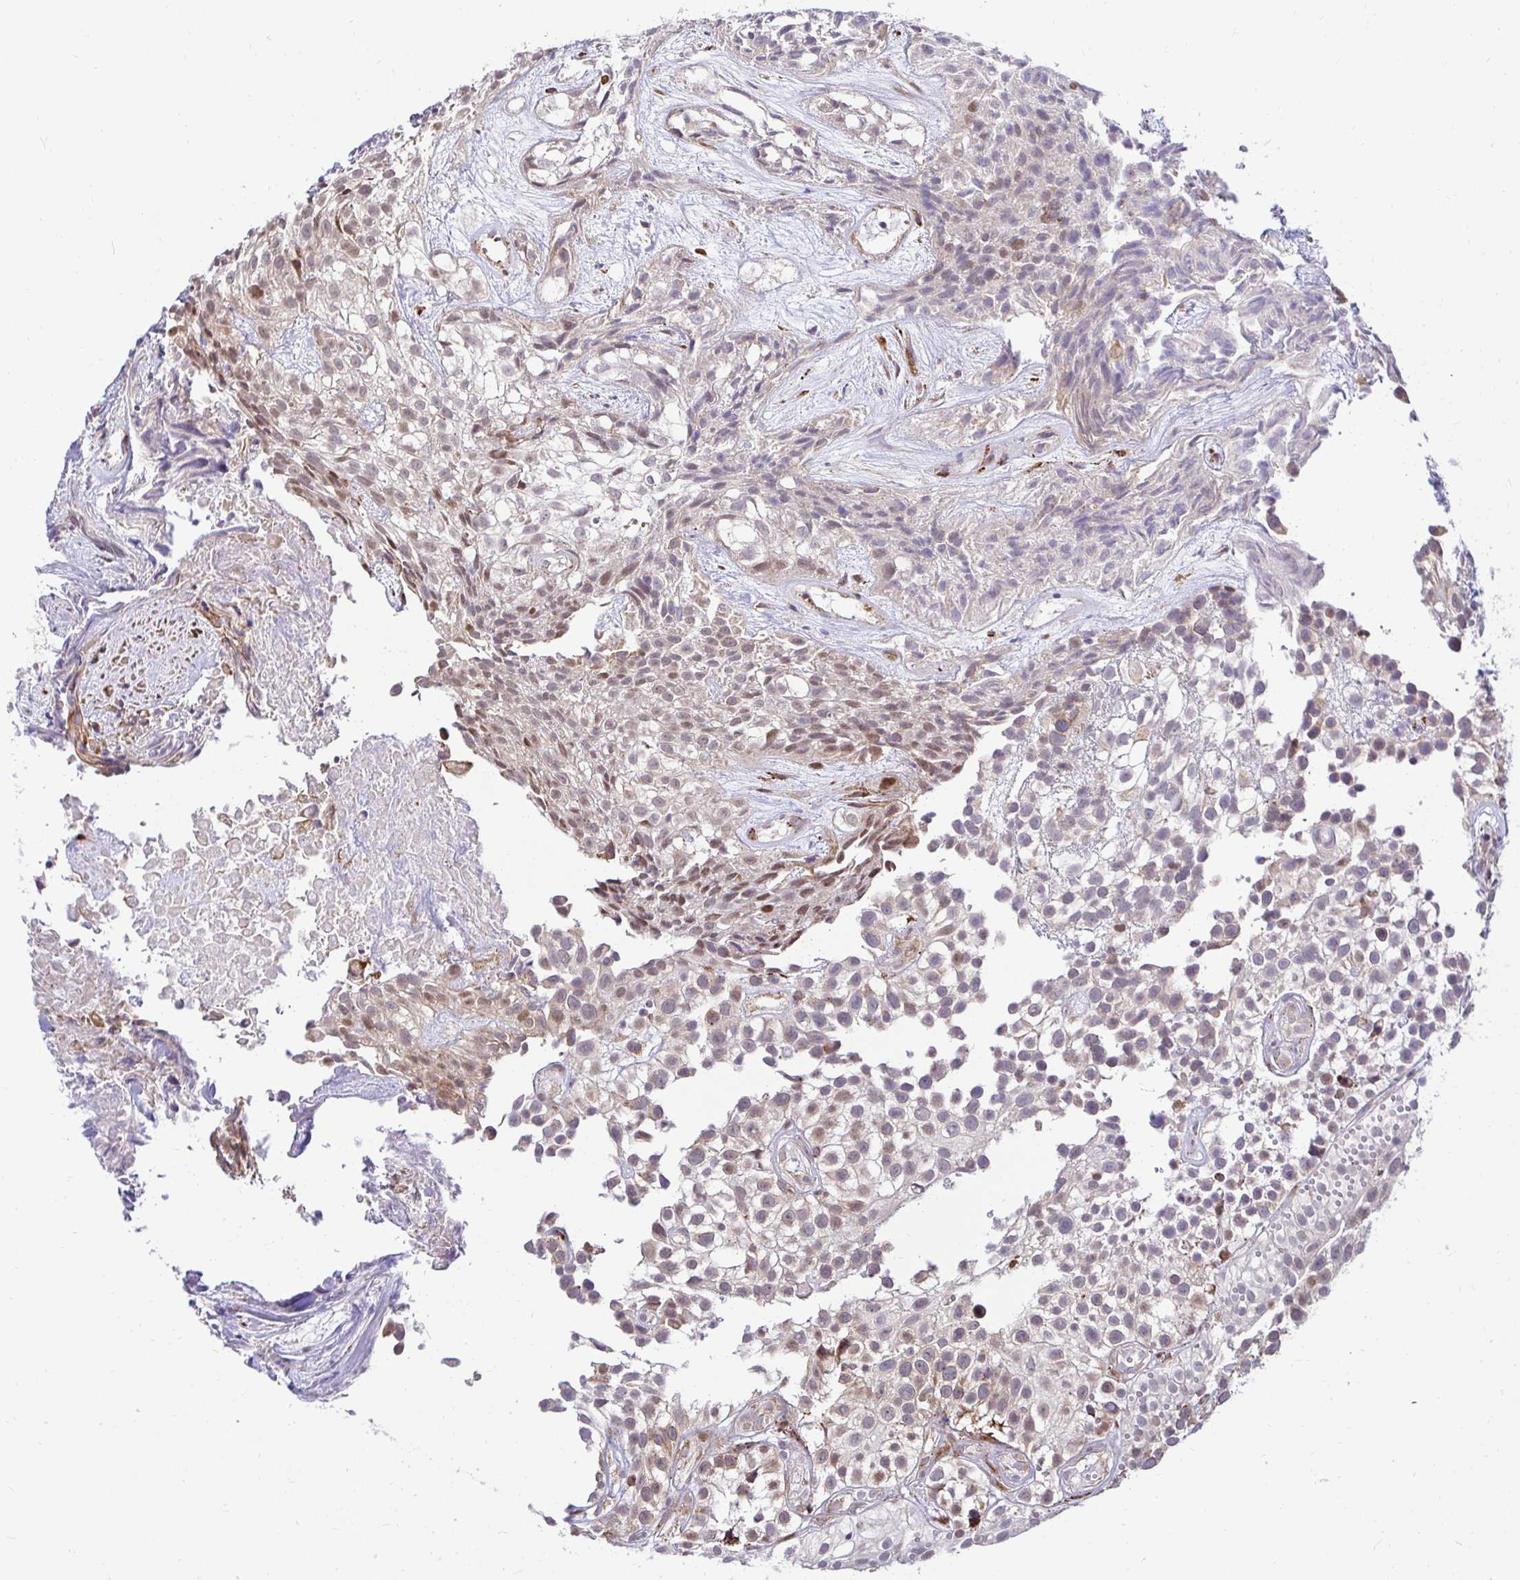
{"staining": {"intensity": "moderate", "quantity": "25%-75%", "location": "cytoplasmic/membranous"}, "tissue": "urothelial cancer", "cell_type": "Tumor cells", "image_type": "cancer", "snomed": [{"axis": "morphology", "description": "Urothelial carcinoma, High grade"}, {"axis": "topography", "description": "Urinary bladder"}], "caption": "Moderate cytoplasmic/membranous positivity is seen in about 25%-75% of tumor cells in urothelial cancer. The staining was performed using DAB, with brown indicating positive protein expression. Nuclei are stained blue with hematoxylin.", "gene": "HPS1", "patient": {"sex": "male", "age": 56}}